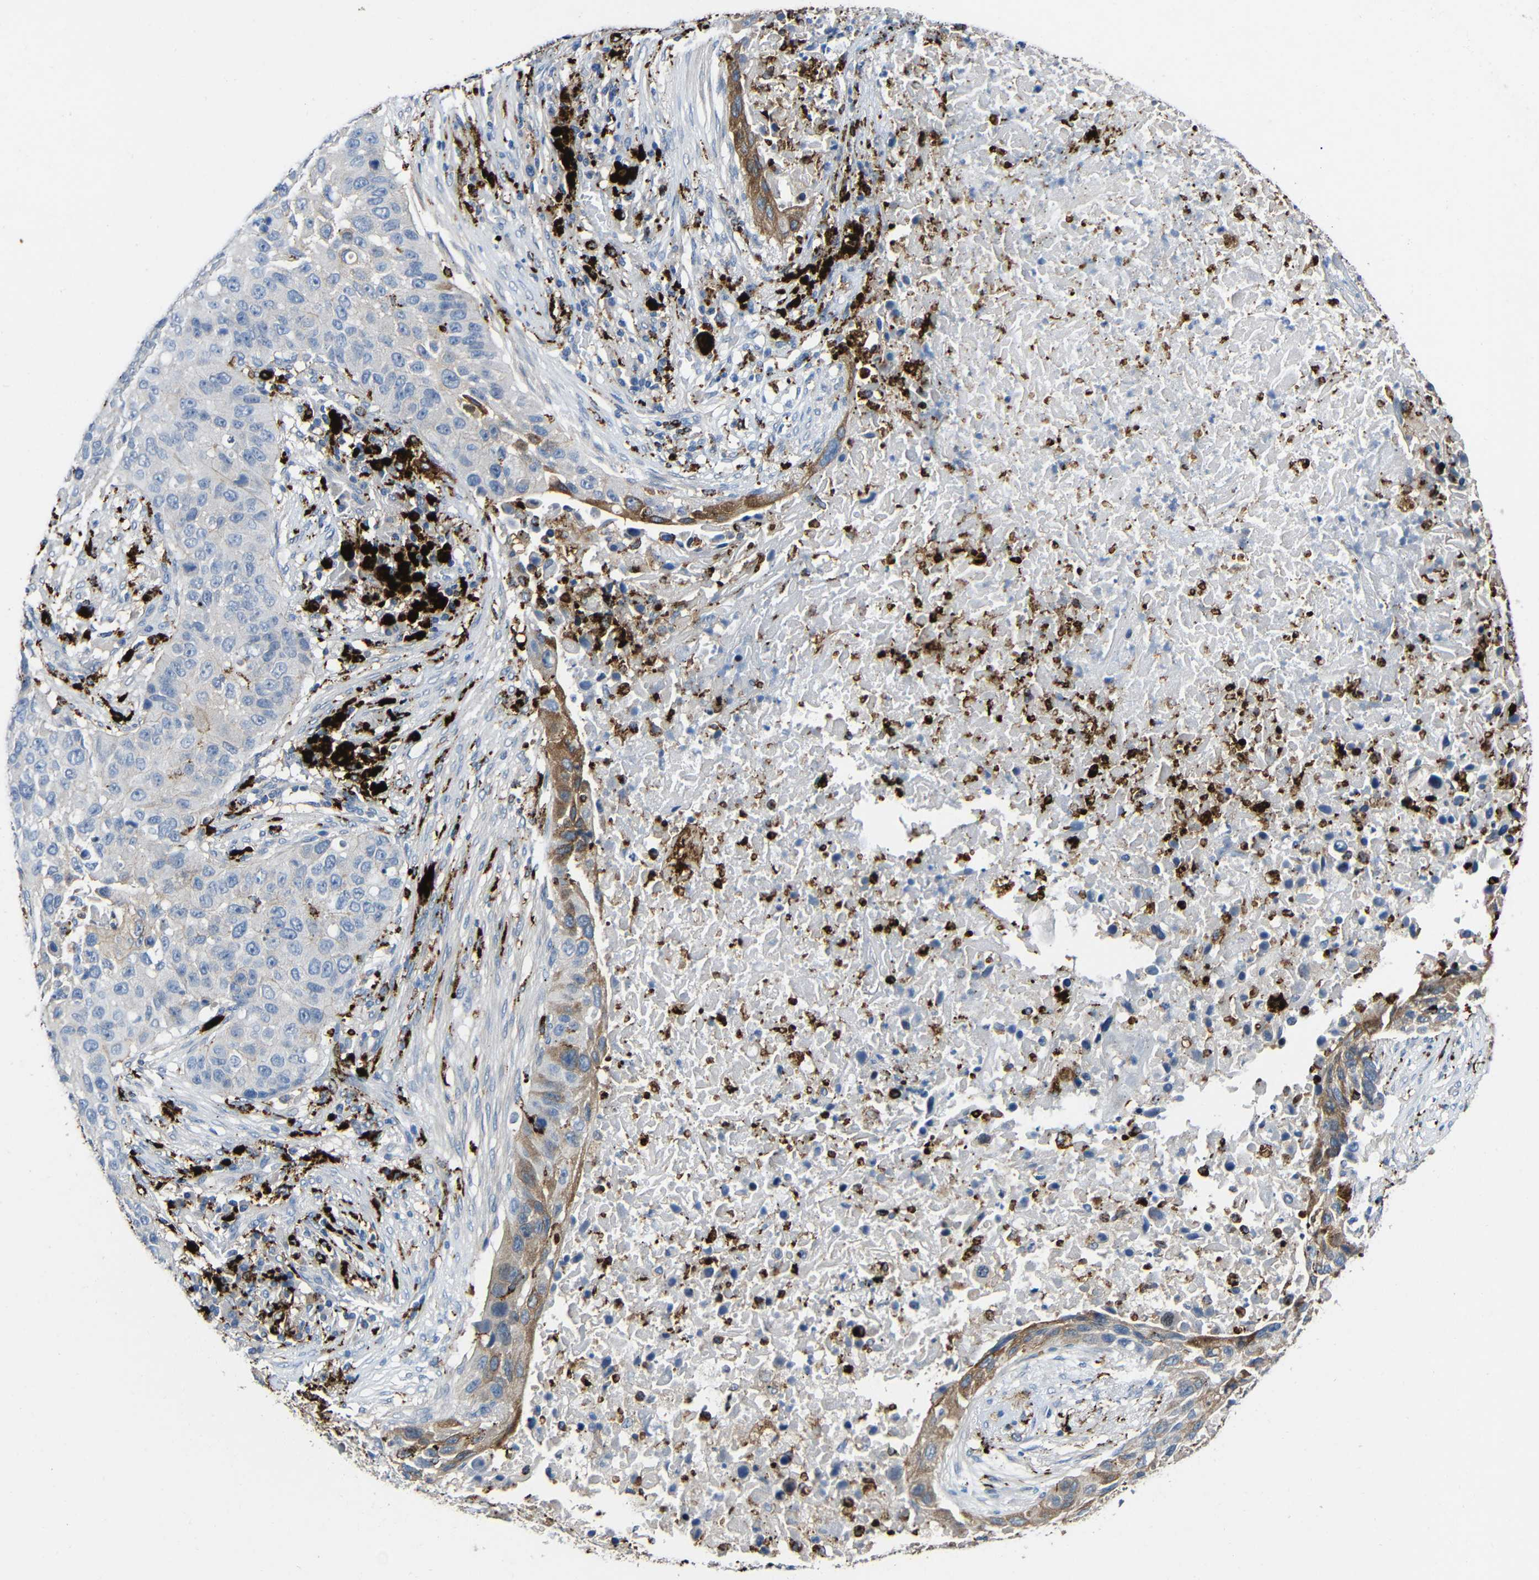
{"staining": {"intensity": "moderate", "quantity": "<25%", "location": "cytoplasmic/membranous"}, "tissue": "lung cancer", "cell_type": "Tumor cells", "image_type": "cancer", "snomed": [{"axis": "morphology", "description": "Squamous cell carcinoma, NOS"}, {"axis": "topography", "description": "Lung"}], "caption": "Immunohistochemical staining of human lung cancer demonstrates moderate cytoplasmic/membranous protein expression in approximately <25% of tumor cells. (DAB (3,3'-diaminobenzidine) = brown stain, brightfield microscopy at high magnification).", "gene": "HLA-DMA", "patient": {"sex": "male", "age": 57}}